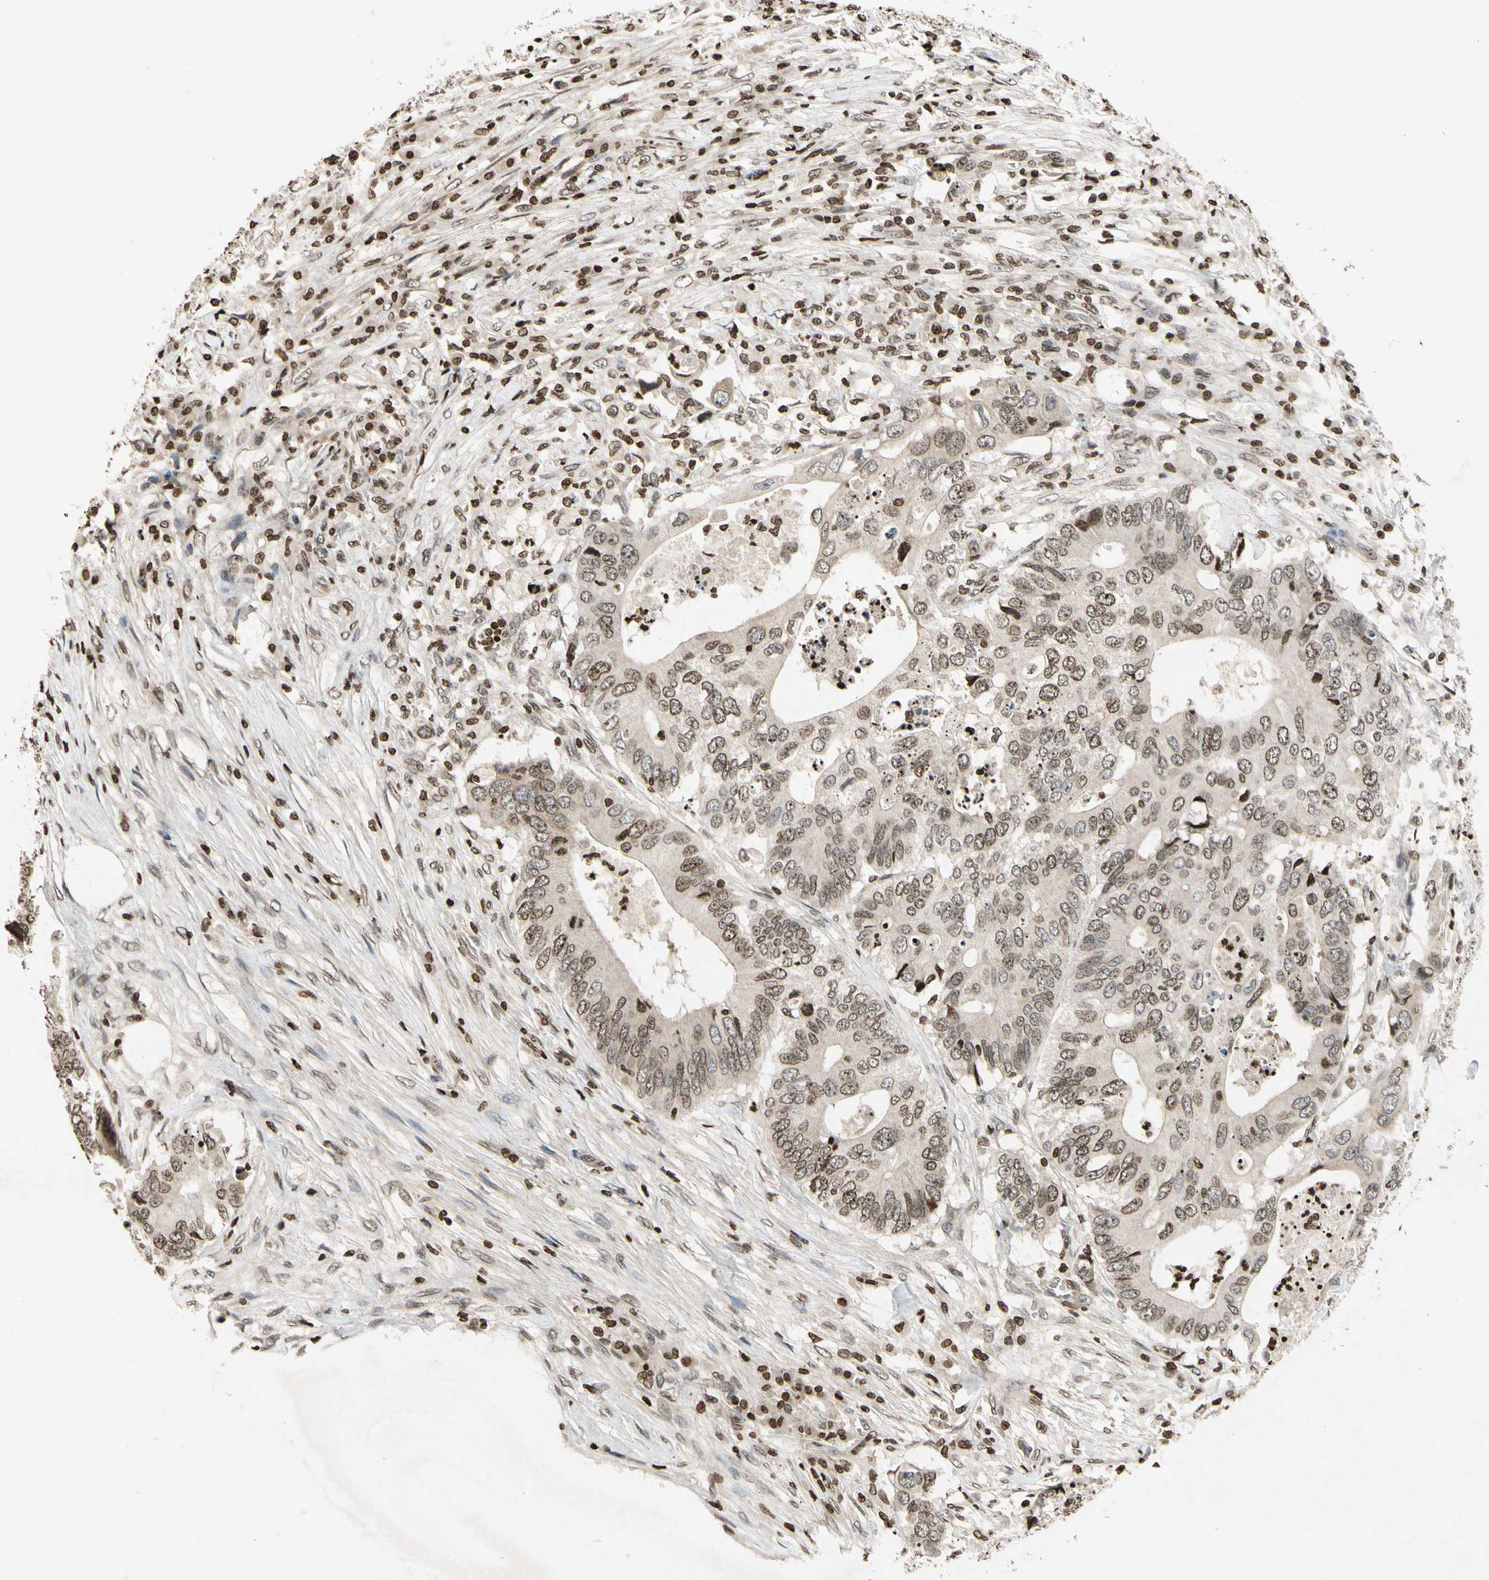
{"staining": {"intensity": "weak", "quantity": "<25%", "location": "nuclear"}, "tissue": "colorectal cancer", "cell_type": "Tumor cells", "image_type": "cancer", "snomed": [{"axis": "morphology", "description": "Adenocarcinoma, NOS"}, {"axis": "topography", "description": "Colon"}], "caption": "Immunohistochemical staining of colorectal adenocarcinoma reveals no significant positivity in tumor cells.", "gene": "HOXB3", "patient": {"sex": "male", "age": 71}}